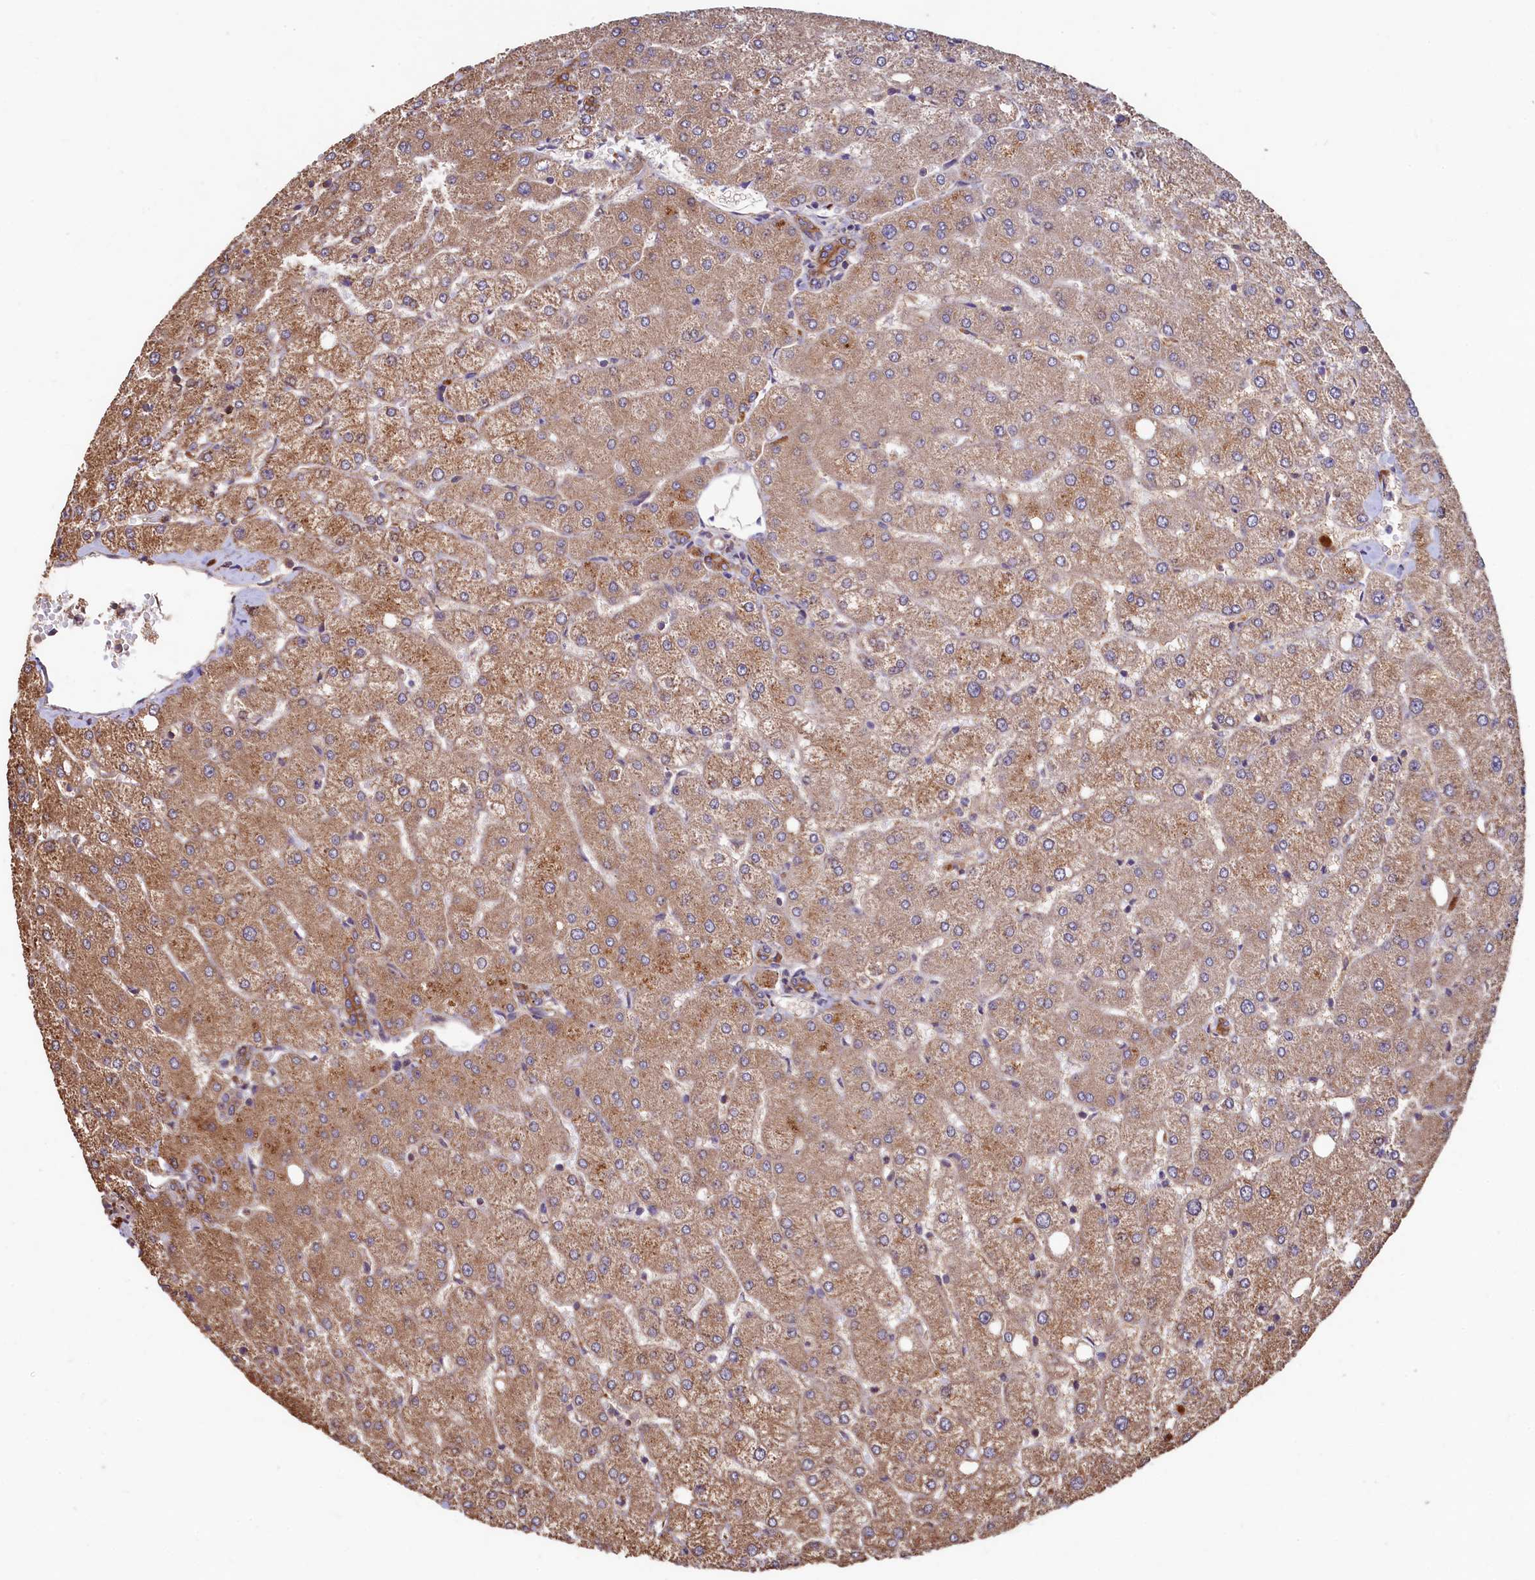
{"staining": {"intensity": "moderate", "quantity": ">75%", "location": "cytoplasmic/membranous"}, "tissue": "liver", "cell_type": "Cholangiocytes", "image_type": "normal", "snomed": [{"axis": "morphology", "description": "Normal tissue, NOS"}, {"axis": "topography", "description": "Liver"}], "caption": "Protein staining displays moderate cytoplasmic/membranous staining in about >75% of cholangiocytes in benign liver. (brown staining indicates protein expression, while blue staining denotes nuclei).", "gene": "TMEM98", "patient": {"sex": "female", "age": 54}}